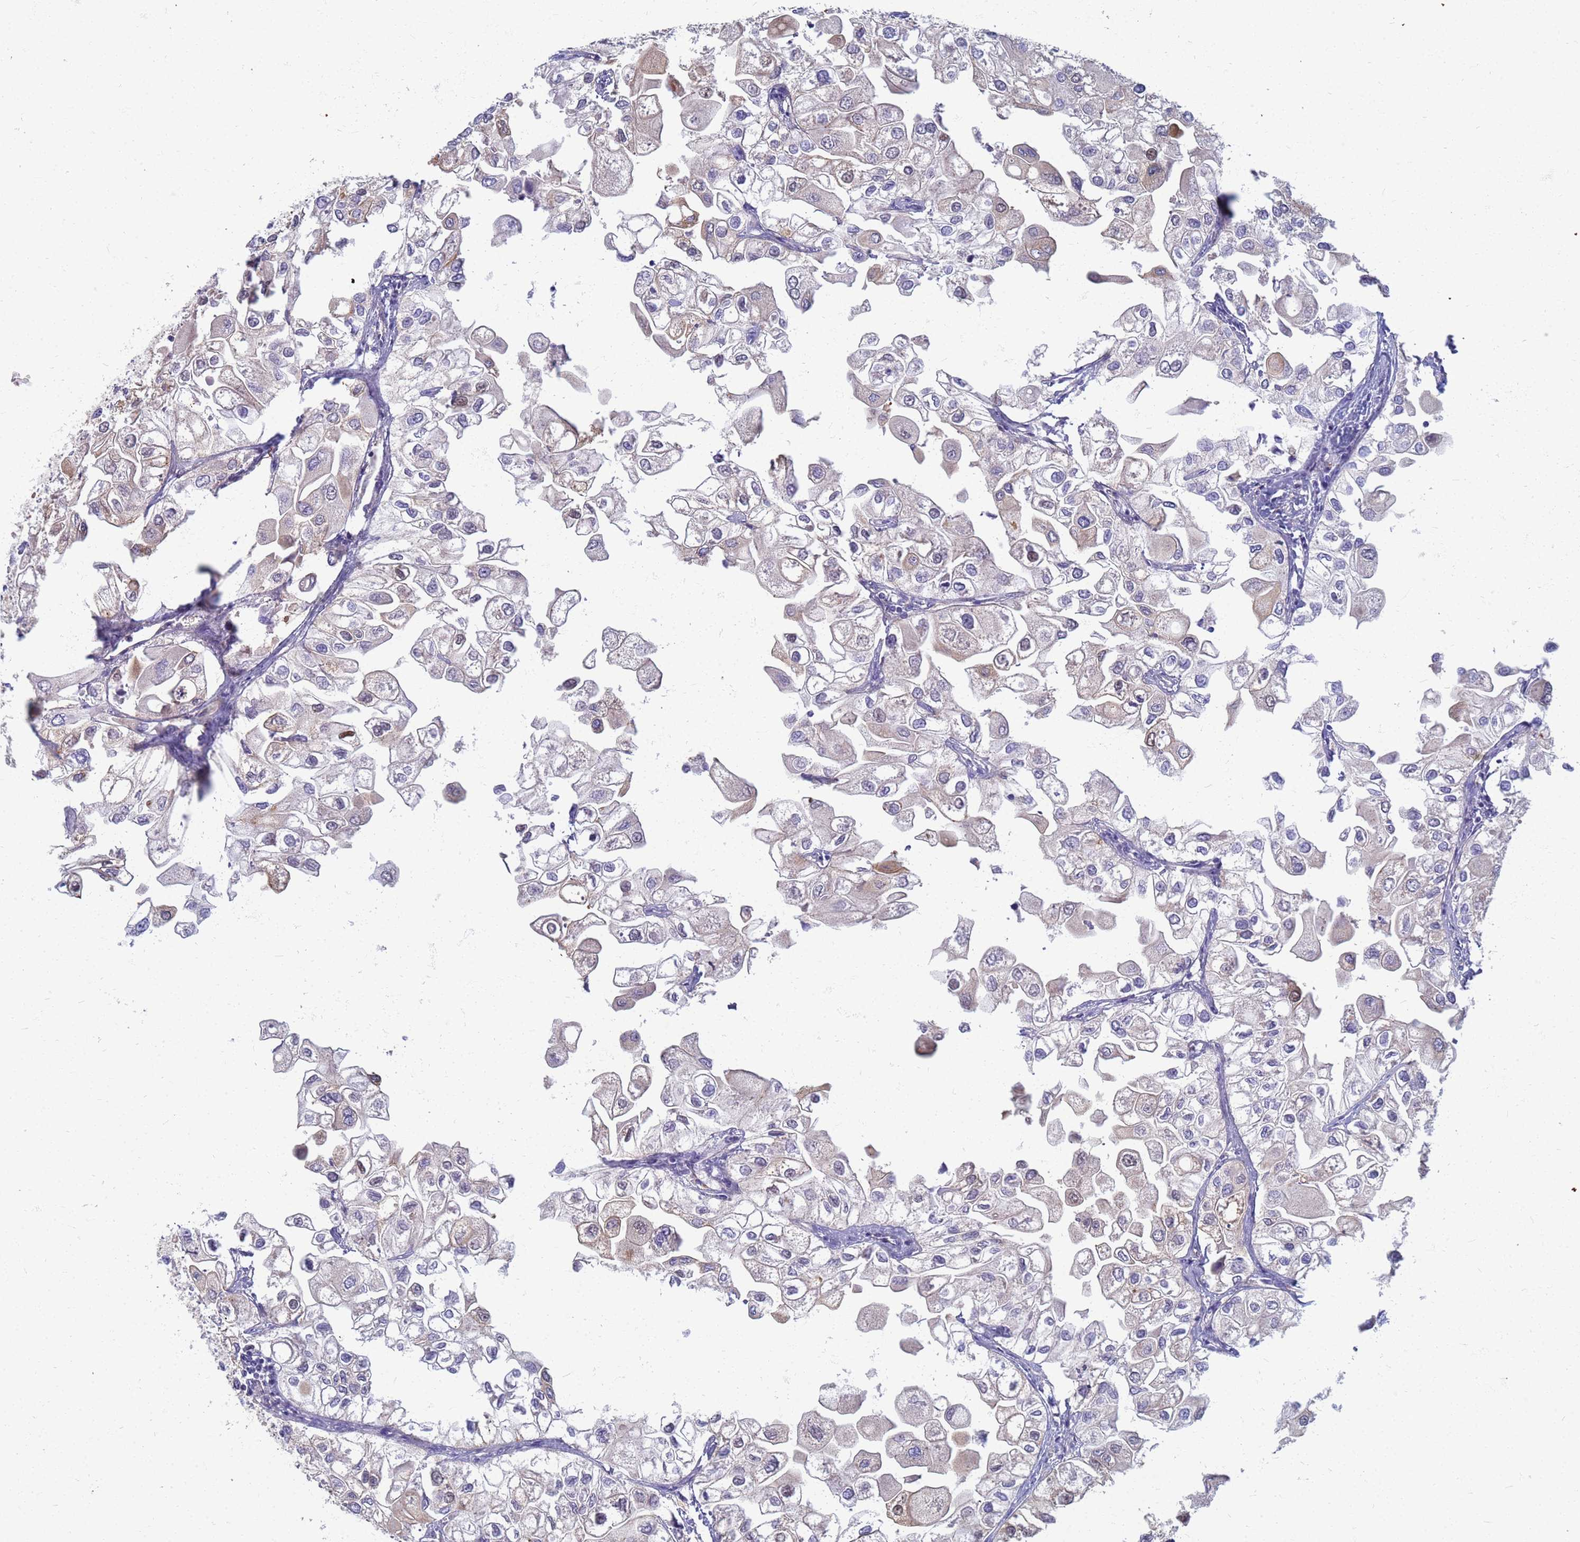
{"staining": {"intensity": "weak", "quantity": "<25%", "location": "cytoplasmic/membranous"}, "tissue": "urothelial cancer", "cell_type": "Tumor cells", "image_type": "cancer", "snomed": [{"axis": "morphology", "description": "Urothelial carcinoma, High grade"}, {"axis": "topography", "description": "Urinary bladder"}], "caption": "Histopathology image shows no protein staining in tumor cells of urothelial carcinoma (high-grade) tissue.", "gene": "EEA1", "patient": {"sex": "male", "age": 64}}